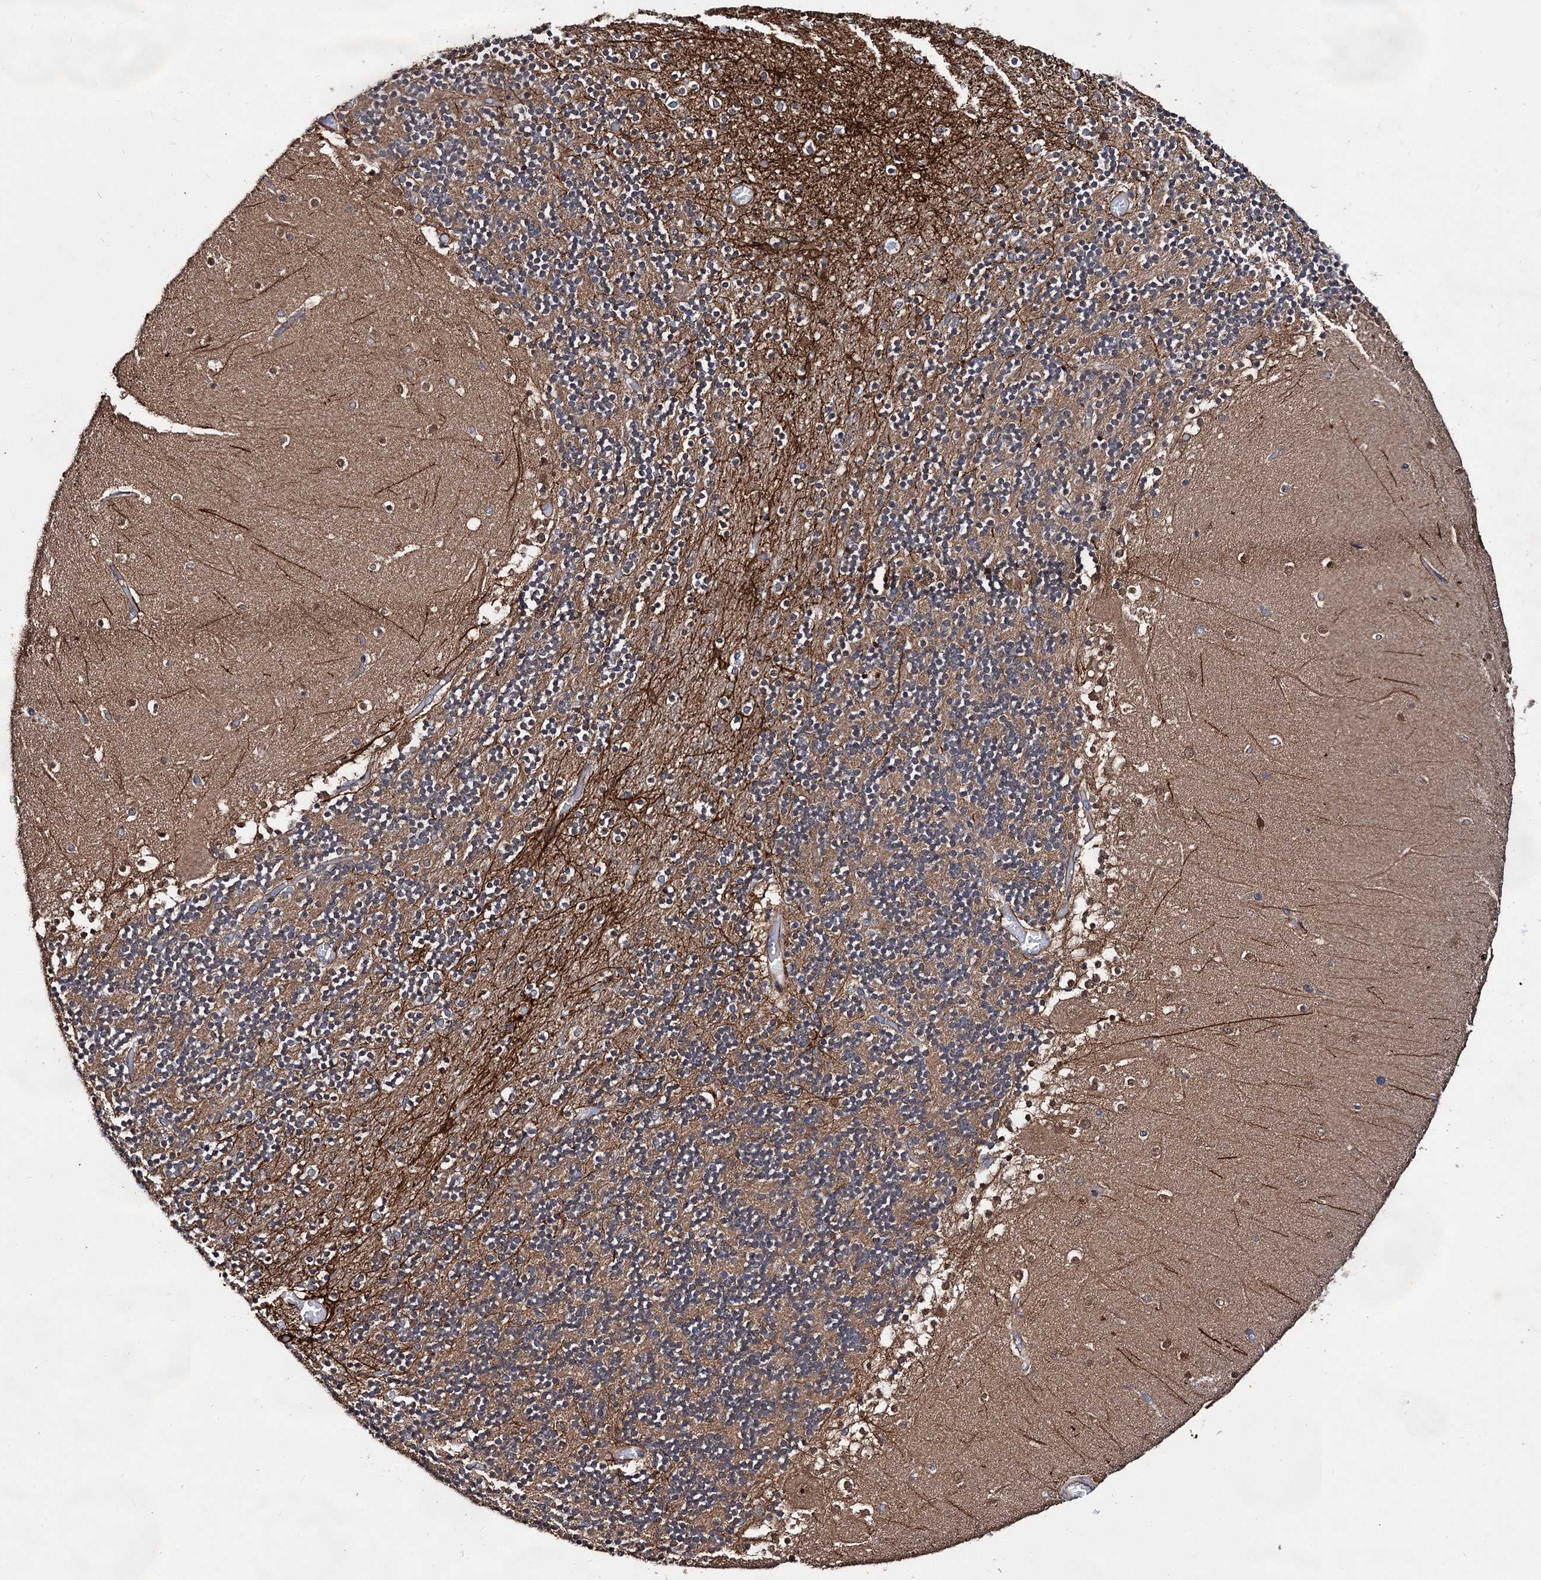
{"staining": {"intensity": "moderate", "quantity": ">75%", "location": "cytoplasmic/membranous"}, "tissue": "cerebellum", "cell_type": "Cells in granular layer", "image_type": "normal", "snomed": [{"axis": "morphology", "description": "Normal tissue, NOS"}, {"axis": "topography", "description": "Cerebellum"}], "caption": "Protein staining exhibits moderate cytoplasmic/membranous positivity in approximately >75% of cells in granular layer in benign cerebellum. The staining was performed using DAB (3,3'-diaminobenzidine), with brown indicating positive protein expression. Nuclei are stained blue with hematoxylin.", "gene": "TEX9", "patient": {"sex": "female", "age": 28}}